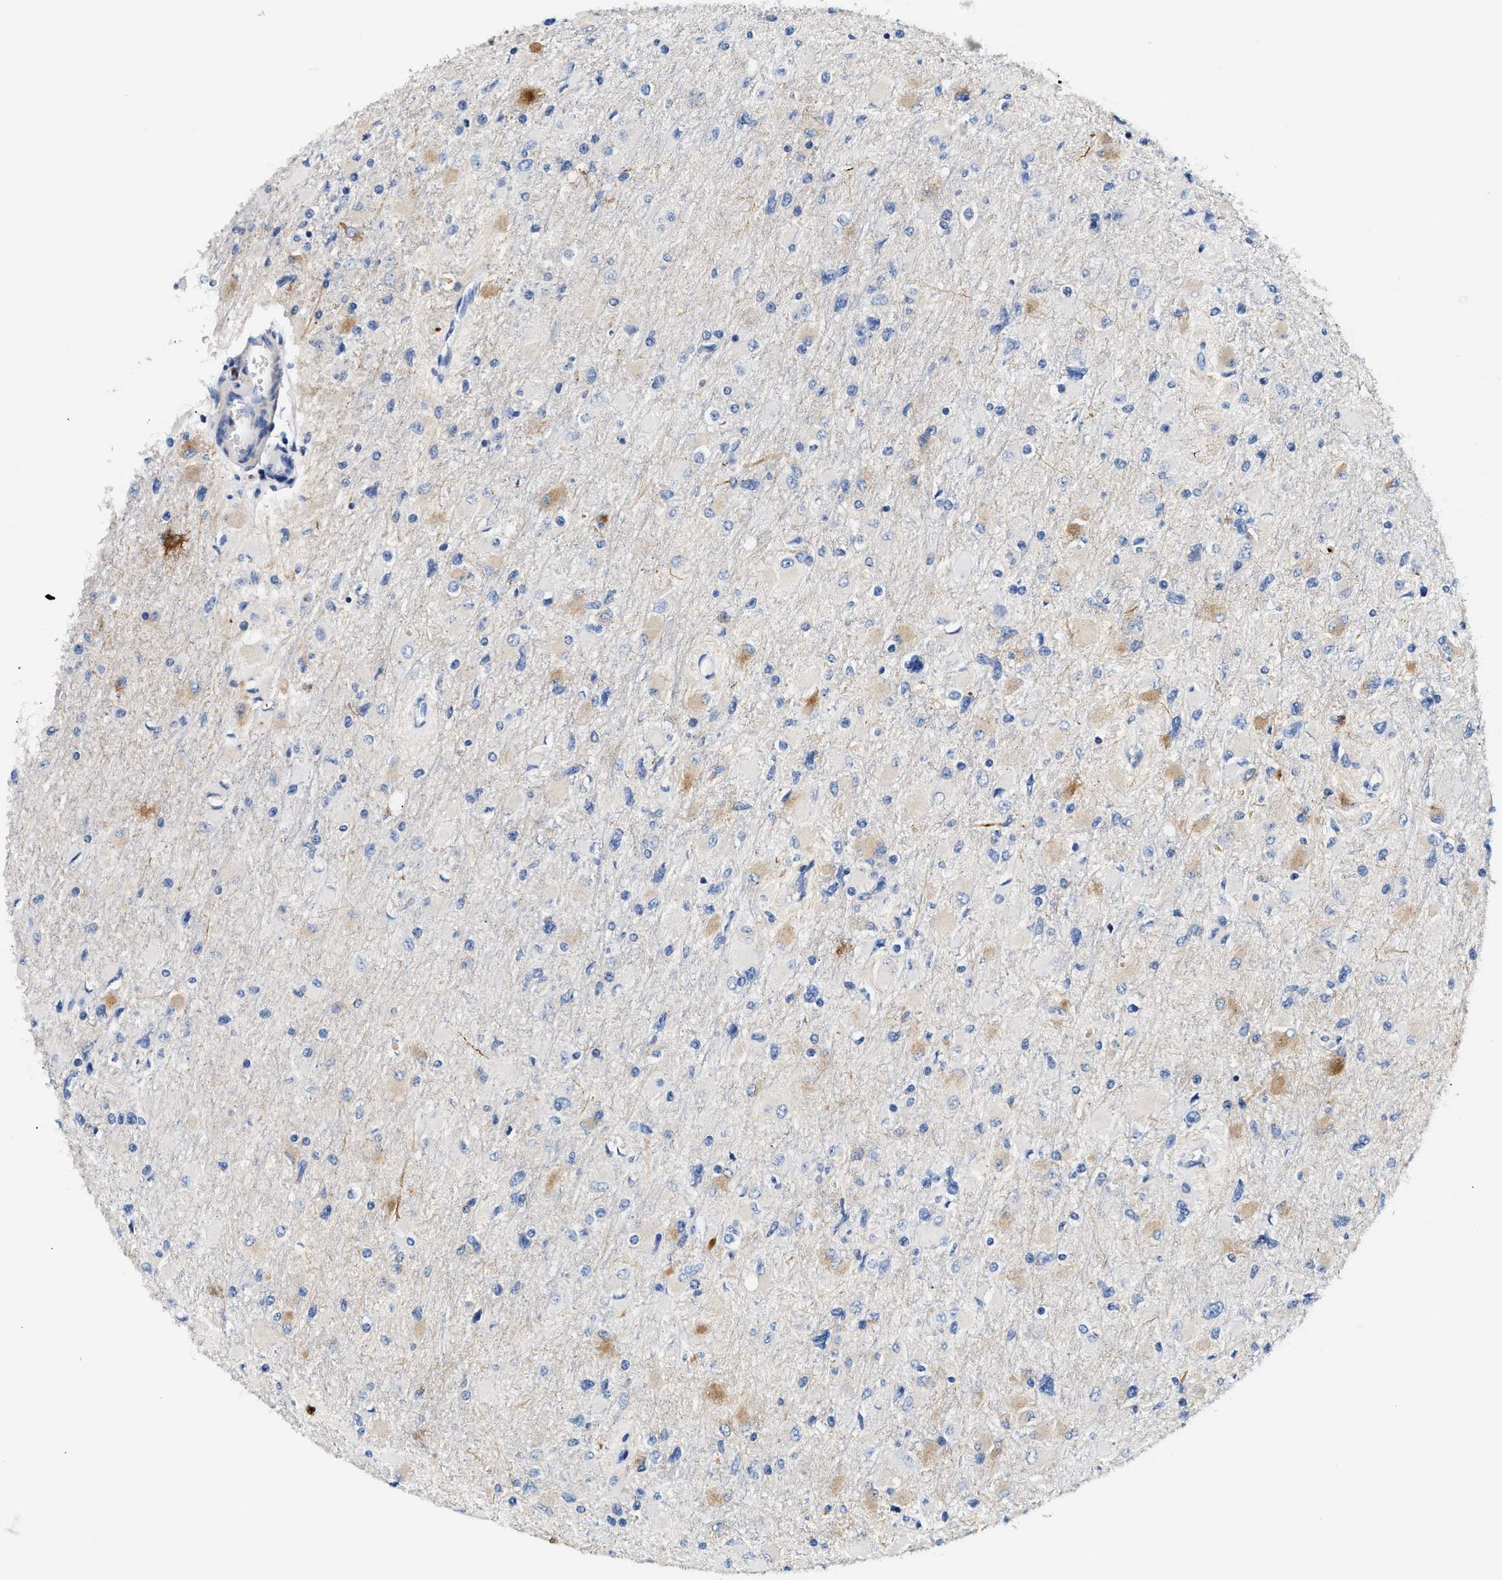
{"staining": {"intensity": "negative", "quantity": "none", "location": "none"}, "tissue": "glioma", "cell_type": "Tumor cells", "image_type": "cancer", "snomed": [{"axis": "morphology", "description": "Glioma, malignant, High grade"}, {"axis": "topography", "description": "Cerebral cortex"}], "caption": "Immunohistochemistry (IHC) image of human glioma stained for a protein (brown), which shows no staining in tumor cells.", "gene": "TUT7", "patient": {"sex": "female", "age": 36}}